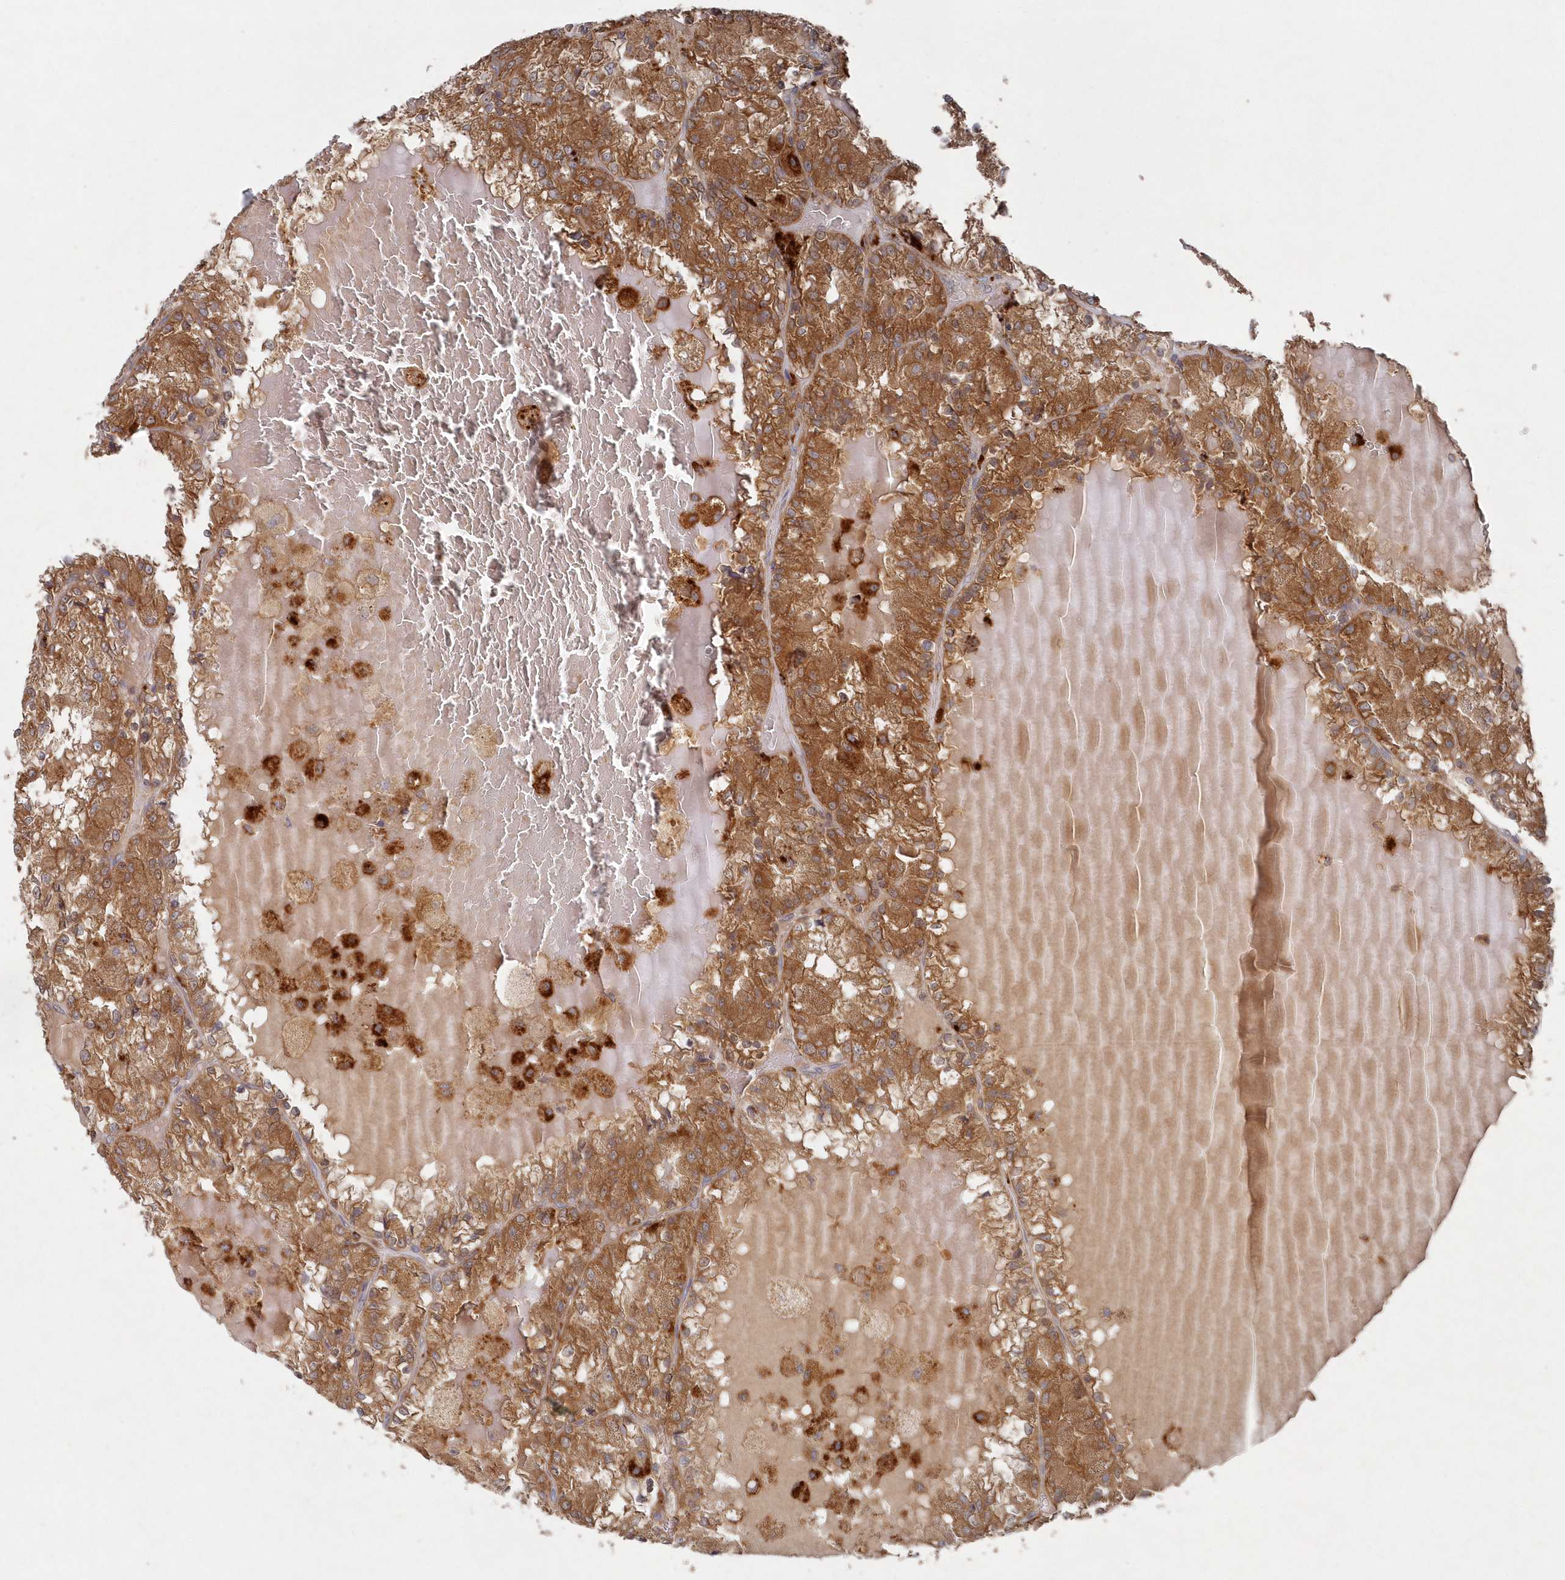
{"staining": {"intensity": "moderate", "quantity": ">75%", "location": "cytoplasmic/membranous"}, "tissue": "renal cancer", "cell_type": "Tumor cells", "image_type": "cancer", "snomed": [{"axis": "morphology", "description": "Adenocarcinoma, NOS"}, {"axis": "topography", "description": "Kidney"}], "caption": "Human renal cancer (adenocarcinoma) stained with a protein marker exhibits moderate staining in tumor cells.", "gene": "ASNSD1", "patient": {"sex": "female", "age": 56}}